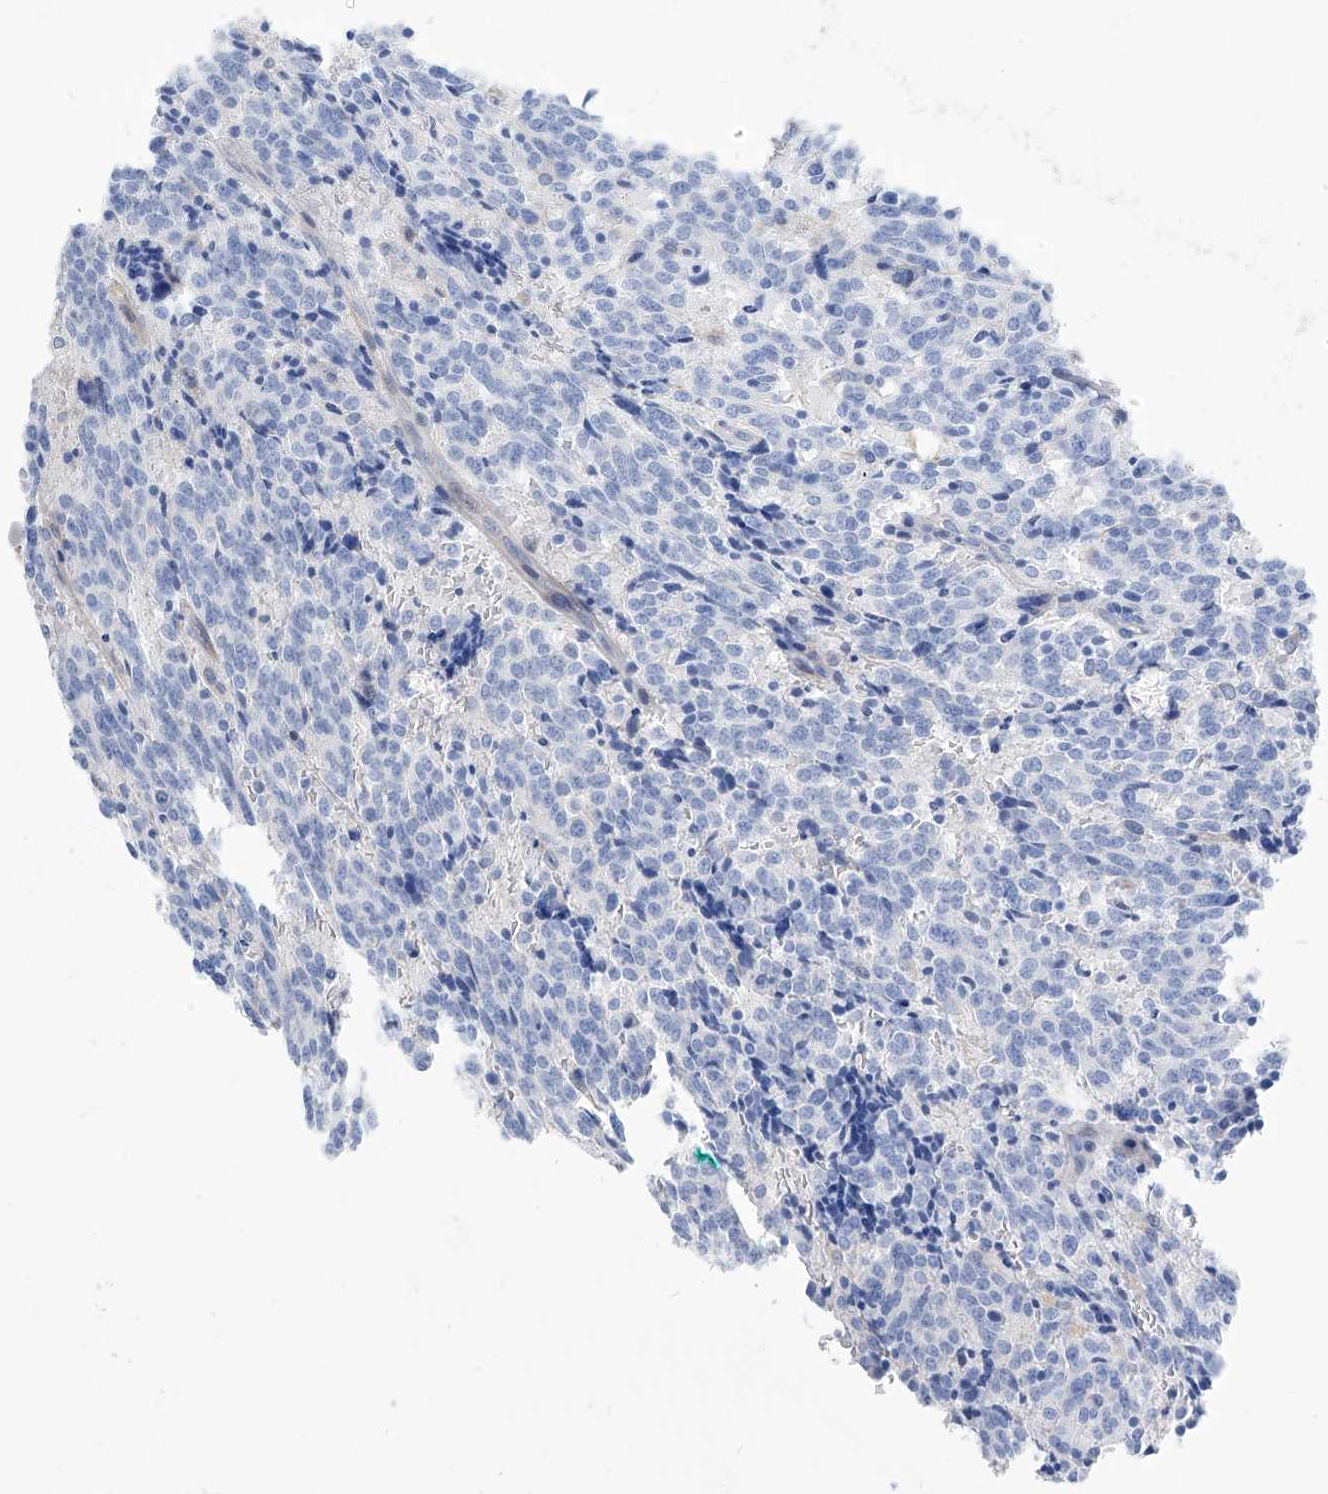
{"staining": {"intensity": "negative", "quantity": "none", "location": "none"}, "tissue": "carcinoid", "cell_type": "Tumor cells", "image_type": "cancer", "snomed": [{"axis": "morphology", "description": "Carcinoid, malignant, NOS"}, {"axis": "topography", "description": "Lung"}], "caption": "Tumor cells are negative for brown protein staining in carcinoid. (DAB immunohistochemistry (IHC) with hematoxylin counter stain).", "gene": "PGM3", "patient": {"sex": "female", "age": 46}}